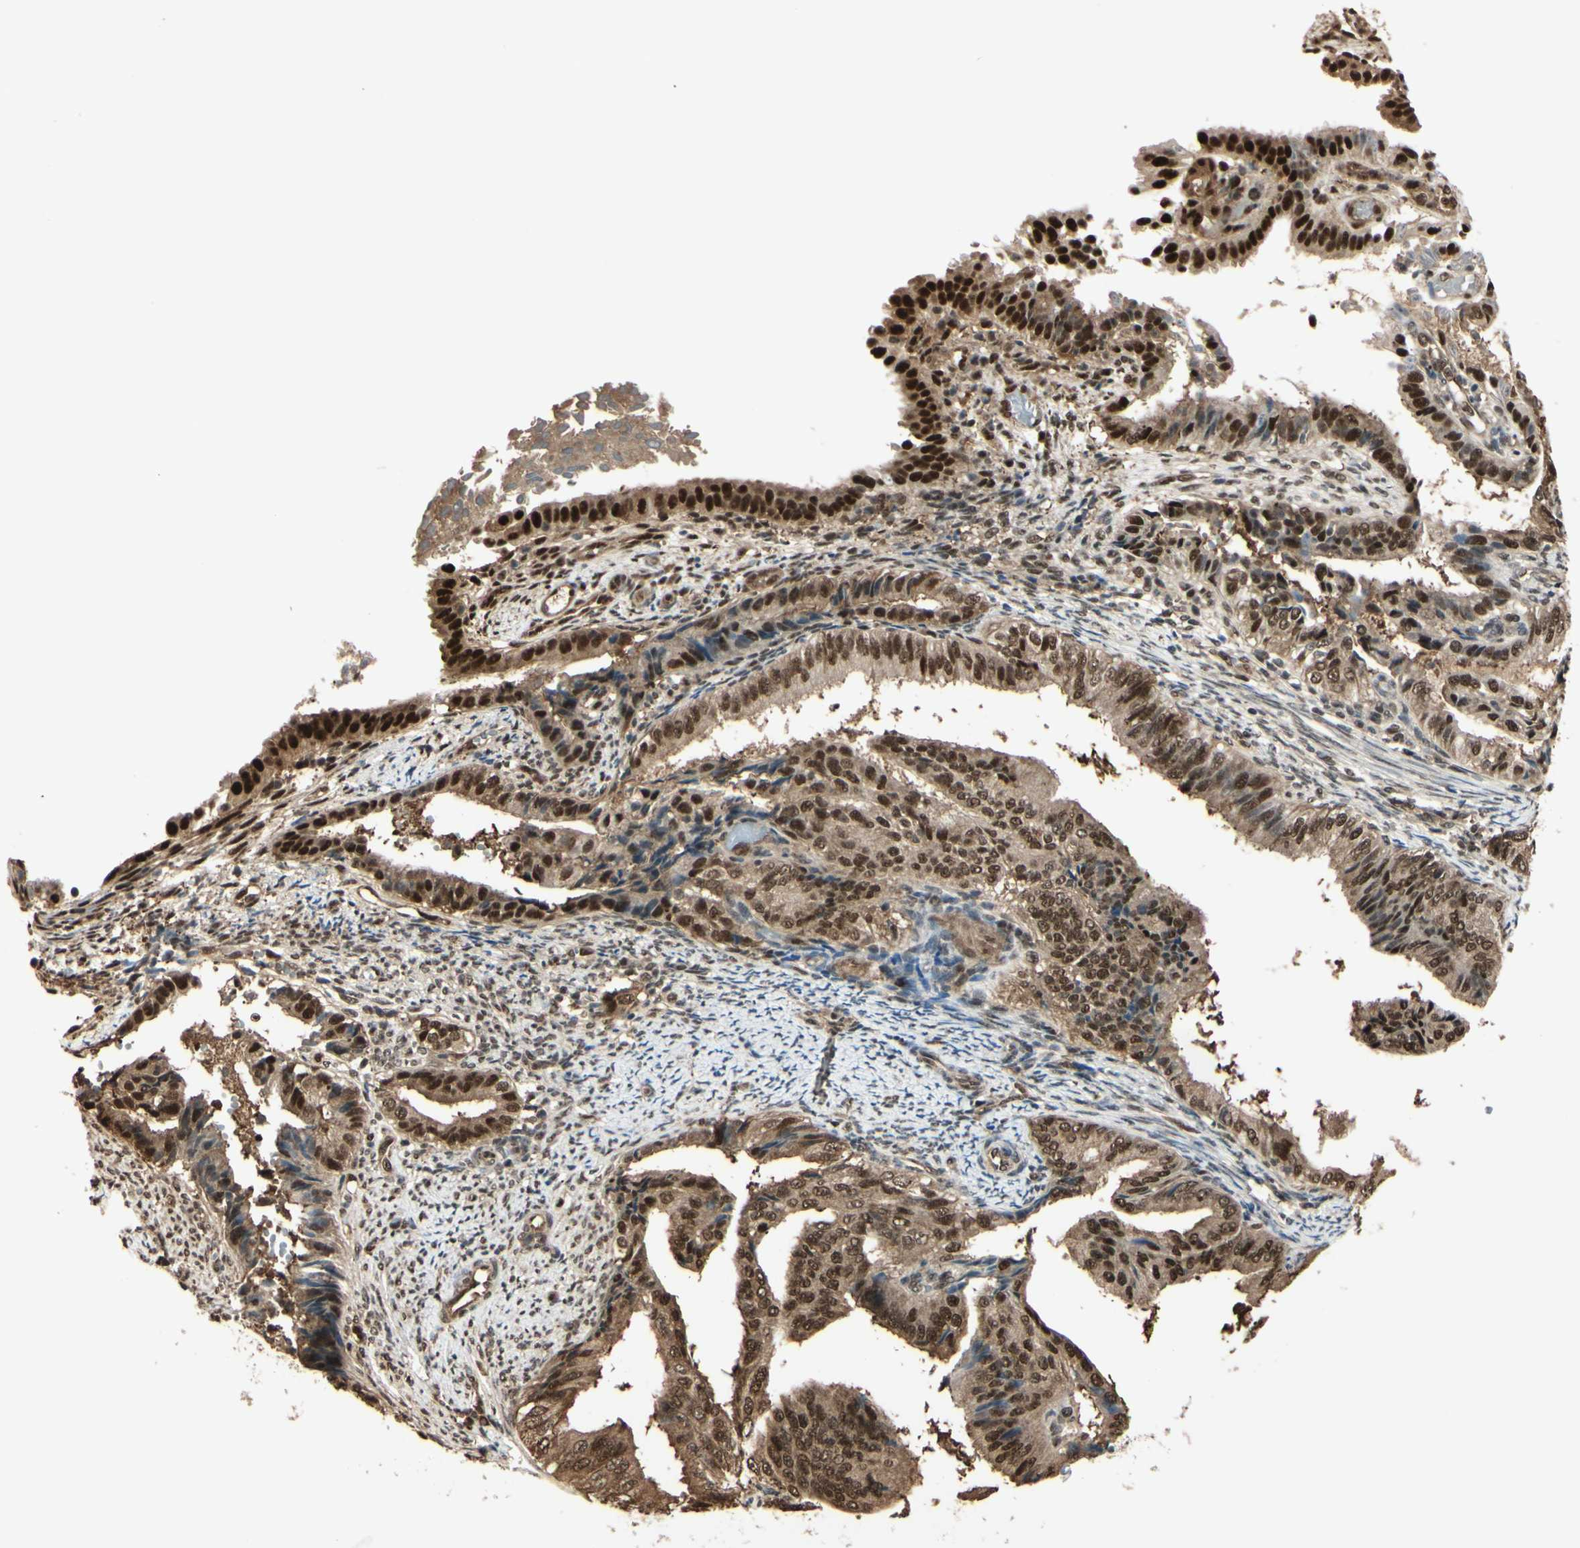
{"staining": {"intensity": "strong", "quantity": ">75%", "location": "cytoplasmic/membranous,nuclear"}, "tissue": "endometrial cancer", "cell_type": "Tumor cells", "image_type": "cancer", "snomed": [{"axis": "morphology", "description": "Adenocarcinoma, NOS"}, {"axis": "topography", "description": "Endometrium"}], "caption": "Protein expression analysis of human adenocarcinoma (endometrial) reveals strong cytoplasmic/membranous and nuclear positivity in about >75% of tumor cells. The protein is shown in brown color, while the nuclei are stained blue.", "gene": "HSF1", "patient": {"sex": "female", "age": 58}}